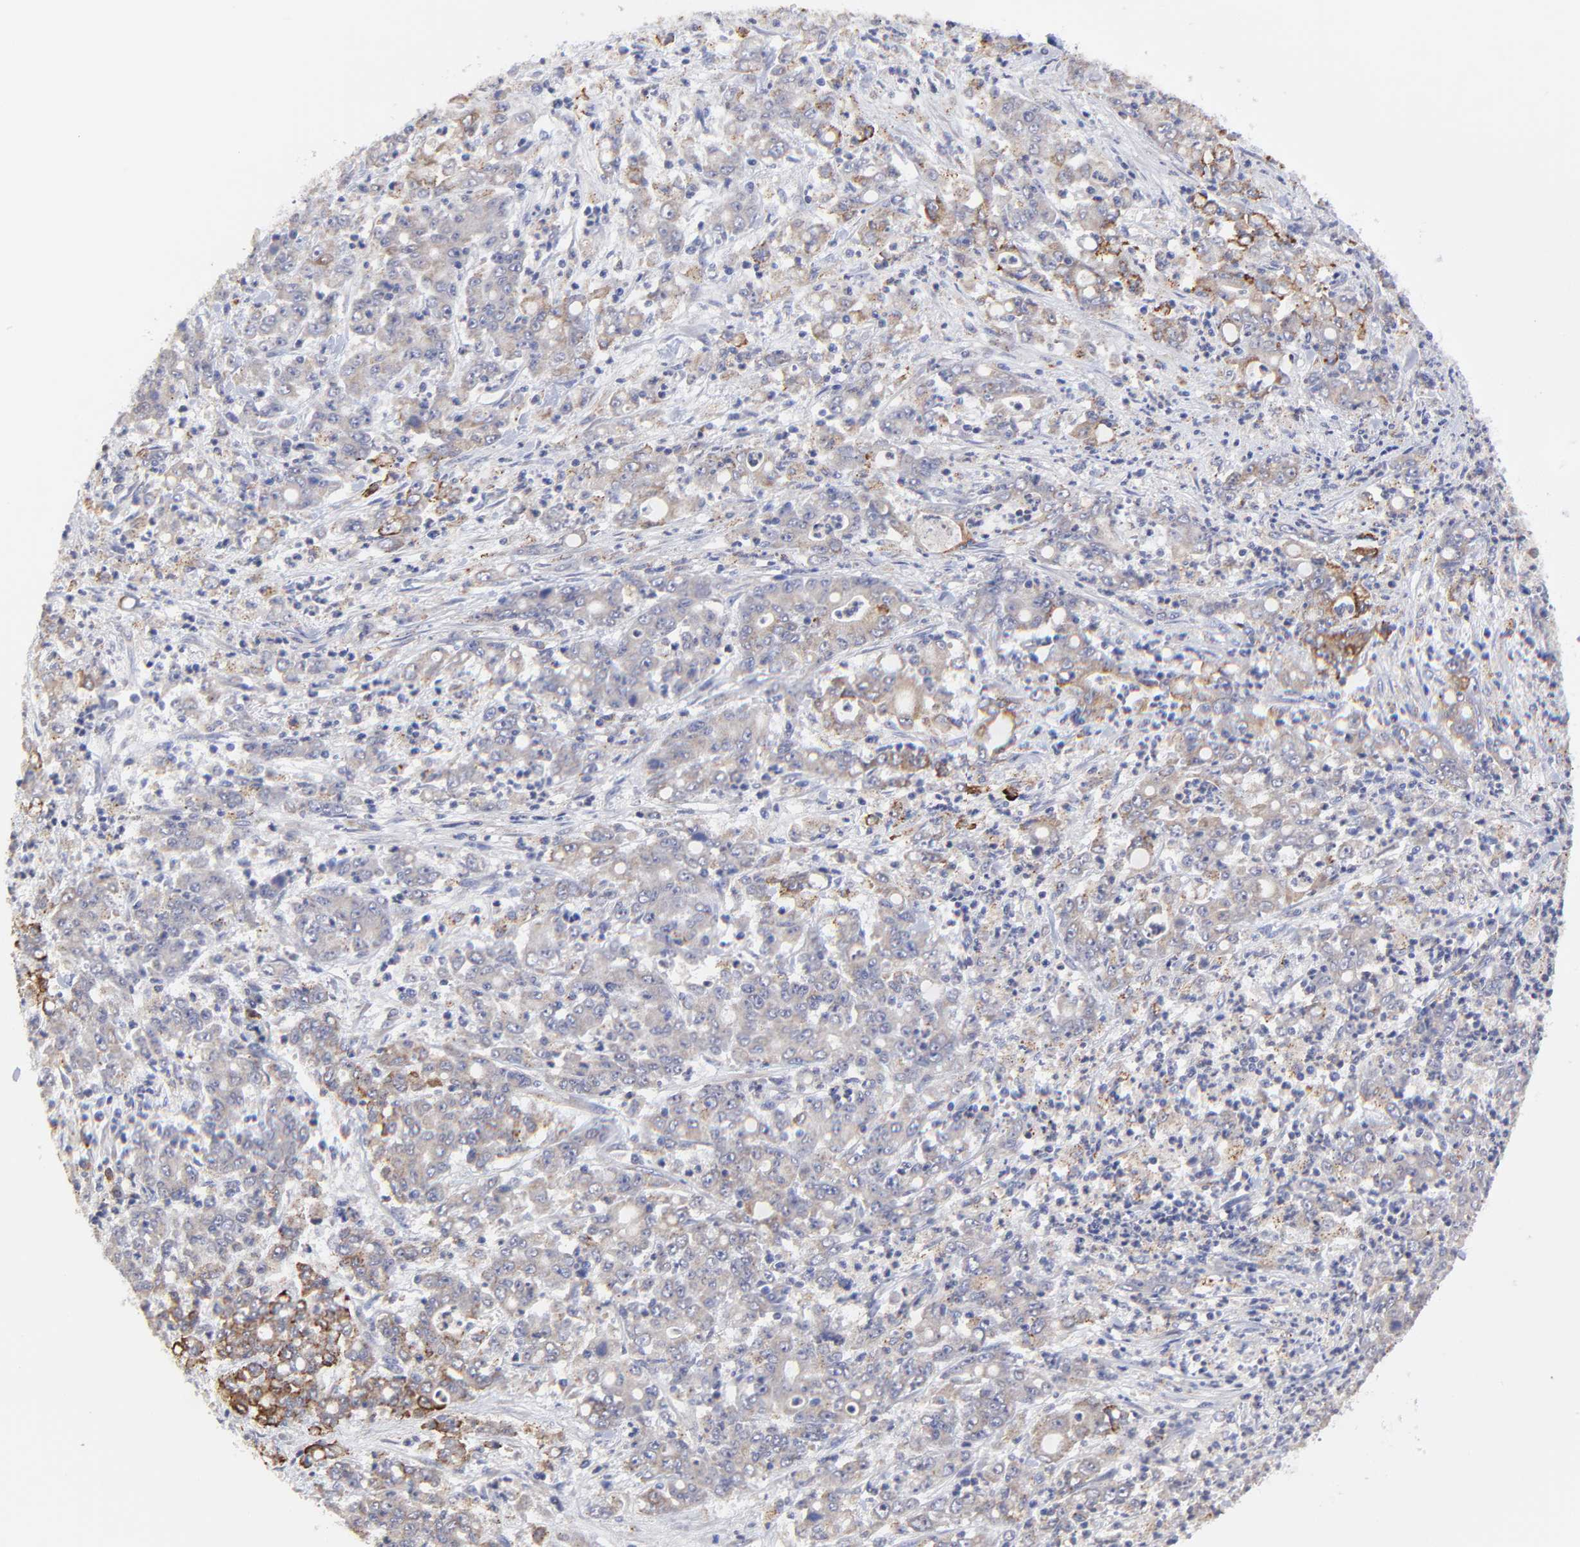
{"staining": {"intensity": "weak", "quantity": ">75%", "location": "cytoplasmic/membranous"}, "tissue": "stomach cancer", "cell_type": "Tumor cells", "image_type": "cancer", "snomed": [{"axis": "morphology", "description": "Adenocarcinoma, NOS"}, {"axis": "topography", "description": "Stomach, lower"}], "caption": "Immunohistochemistry photomicrograph of human adenocarcinoma (stomach) stained for a protein (brown), which reveals low levels of weak cytoplasmic/membranous positivity in approximately >75% of tumor cells.", "gene": "GCSAM", "patient": {"sex": "female", "age": 71}}